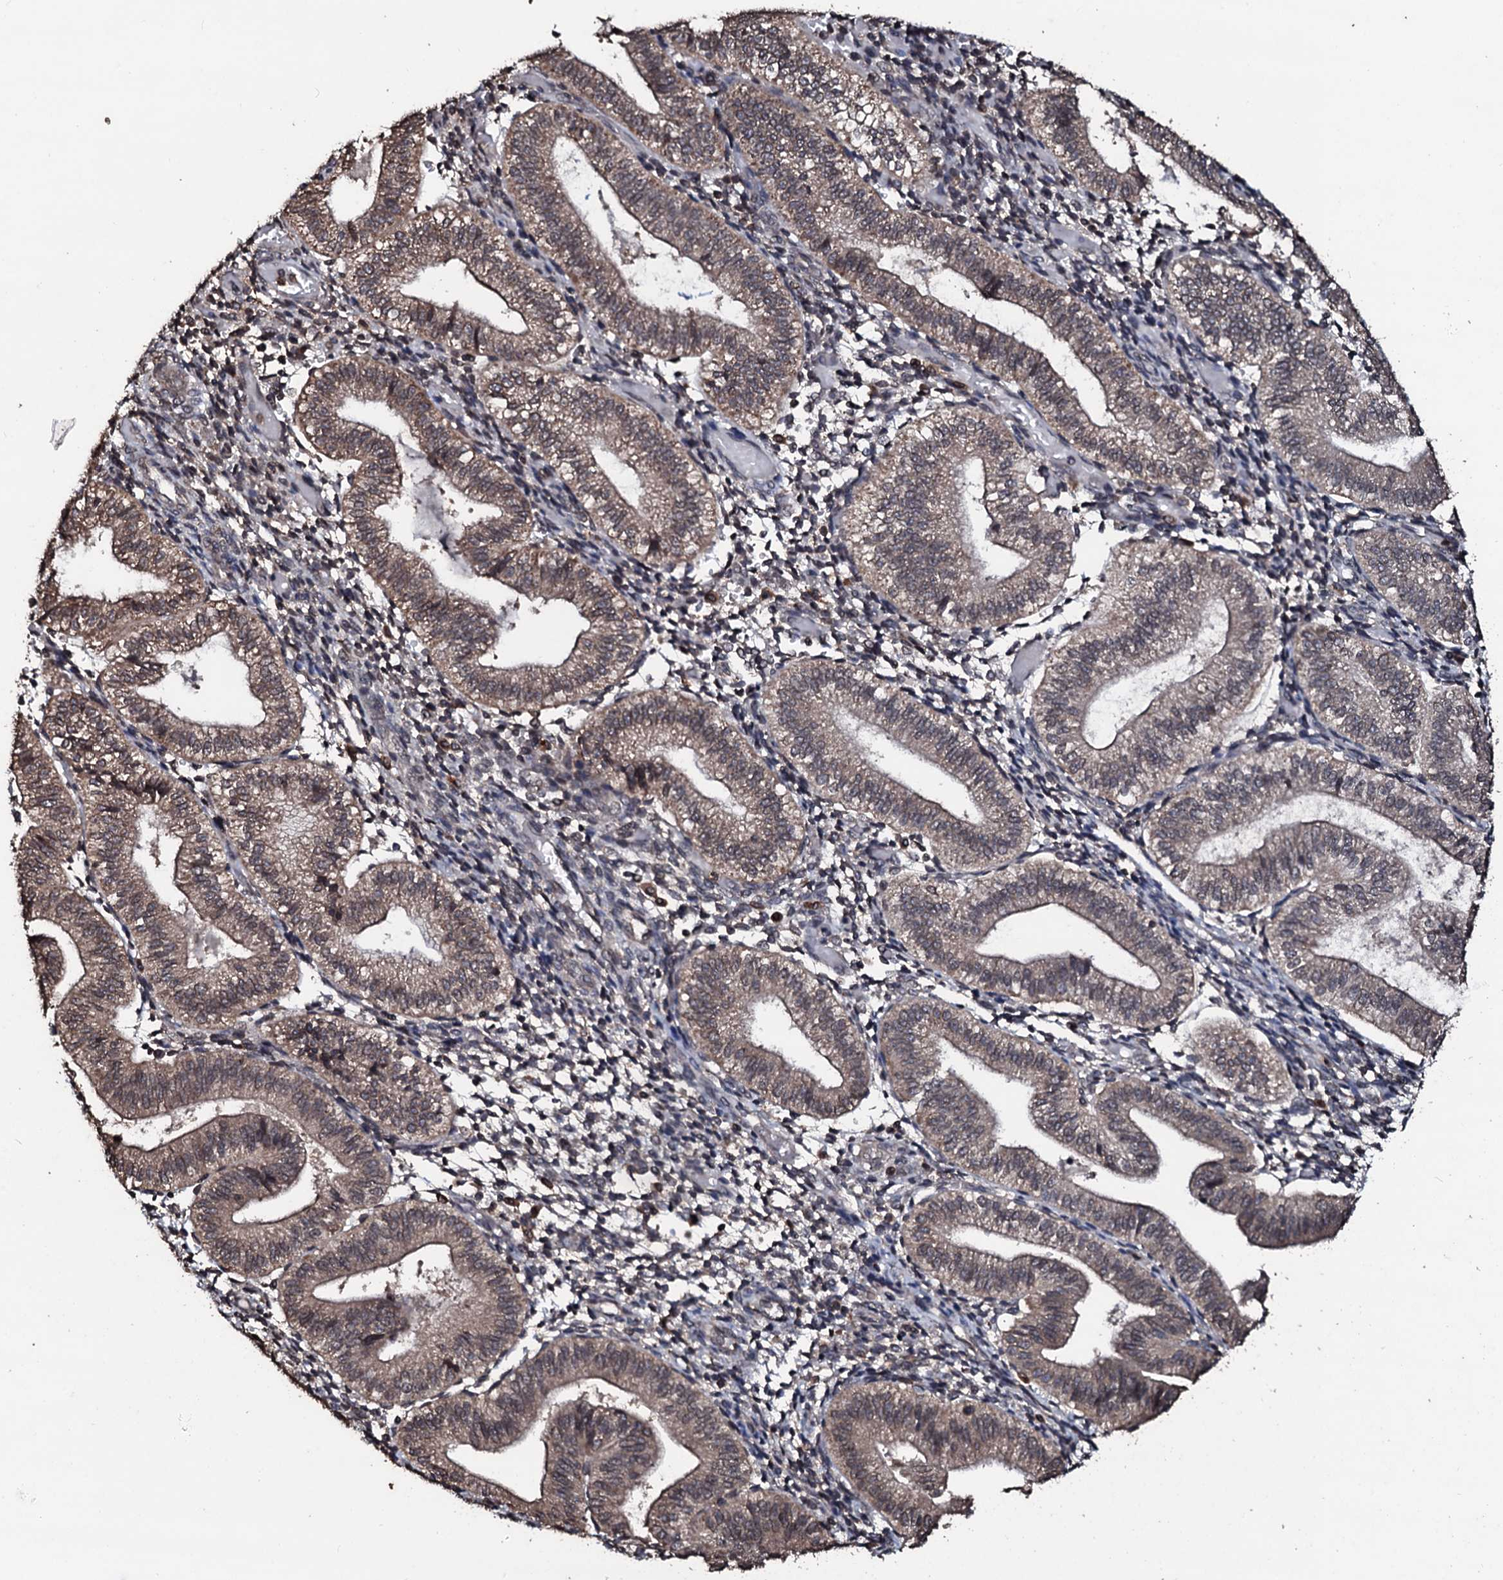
{"staining": {"intensity": "moderate", "quantity": "<25%", "location": "cytoplasmic/membranous"}, "tissue": "endometrium", "cell_type": "Cells in endometrial stroma", "image_type": "normal", "snomed": [{"axis": "morphology", "description": "Normal tissue, NOS"}, {"axis": "topography", "description": "Endometrium"}], "caption": "IHC (DAB) staining of unremarkable endometrium displays moderate cytoplasmic/membranous protein staining in approximately <25% of cells in endometrial stroma. Using DAB (brown) and hematoxylin (blue) stains, captured at high magnification using brightfield microscopy.", "gene": "SDHAF2", "patient": {"sex": "female", "age": 34}}